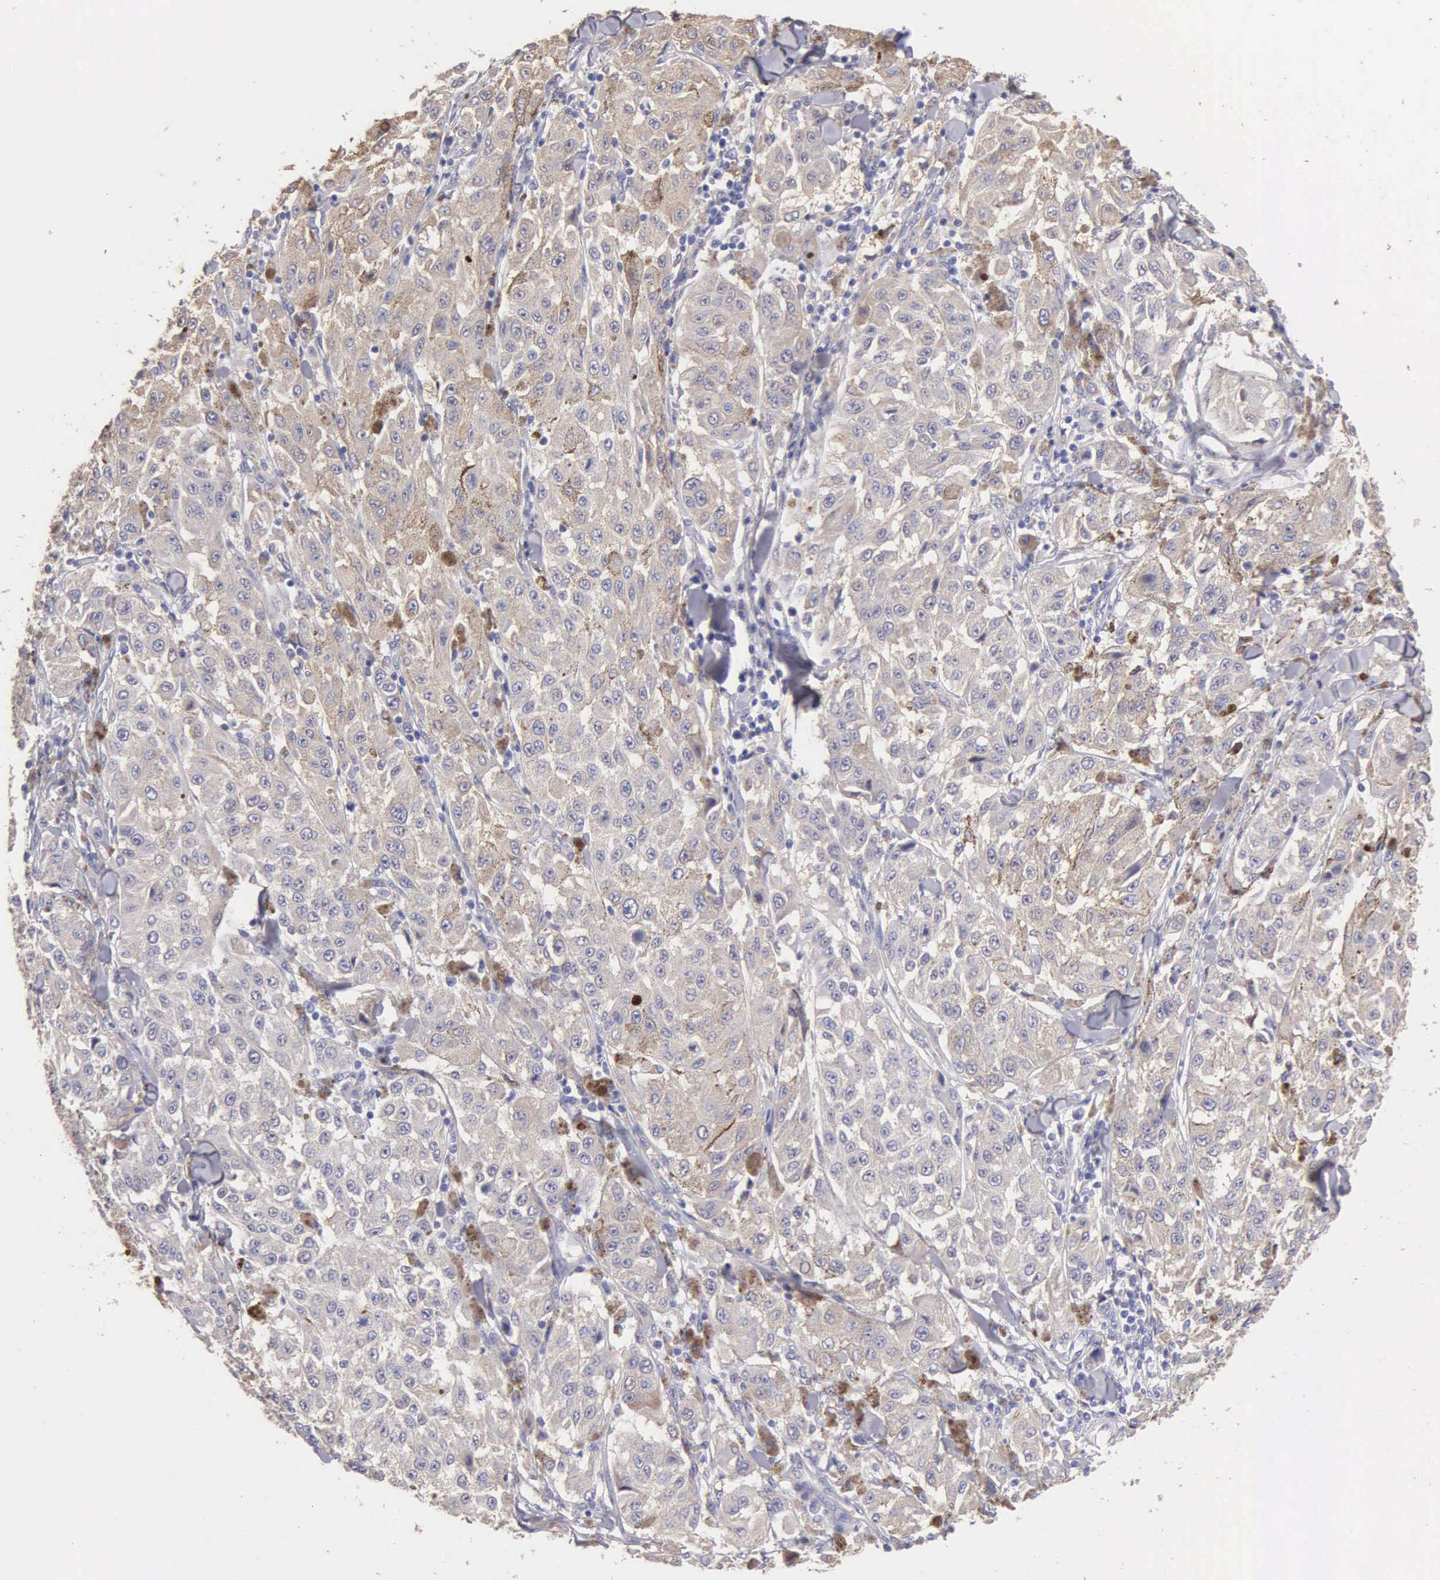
{"staining": {"intensity": "weak", "quantity": "25%-75%", "location": "cytoplasmic/membranous"}, "tissue": "melanoma", "cell_type": "Tumor cells", "image_type": "cancer", "snomed": [{"axis": "morphology", "description": "Malignant melanoma, NOS"}, {"axis": "topography", "description": "Skin"}], "caption": "Immunohistochemistry (IHC) image of neoplastic tissue: malignant melanoma stained using IHC displays low levels of weak protein expression localized specifically in the cytoplasmic/membranous of tumor cells, appearing as a cytoplasmic/membranous brown color.", "gene": "APP", "patient": {"sex": "female", "age": 64}}